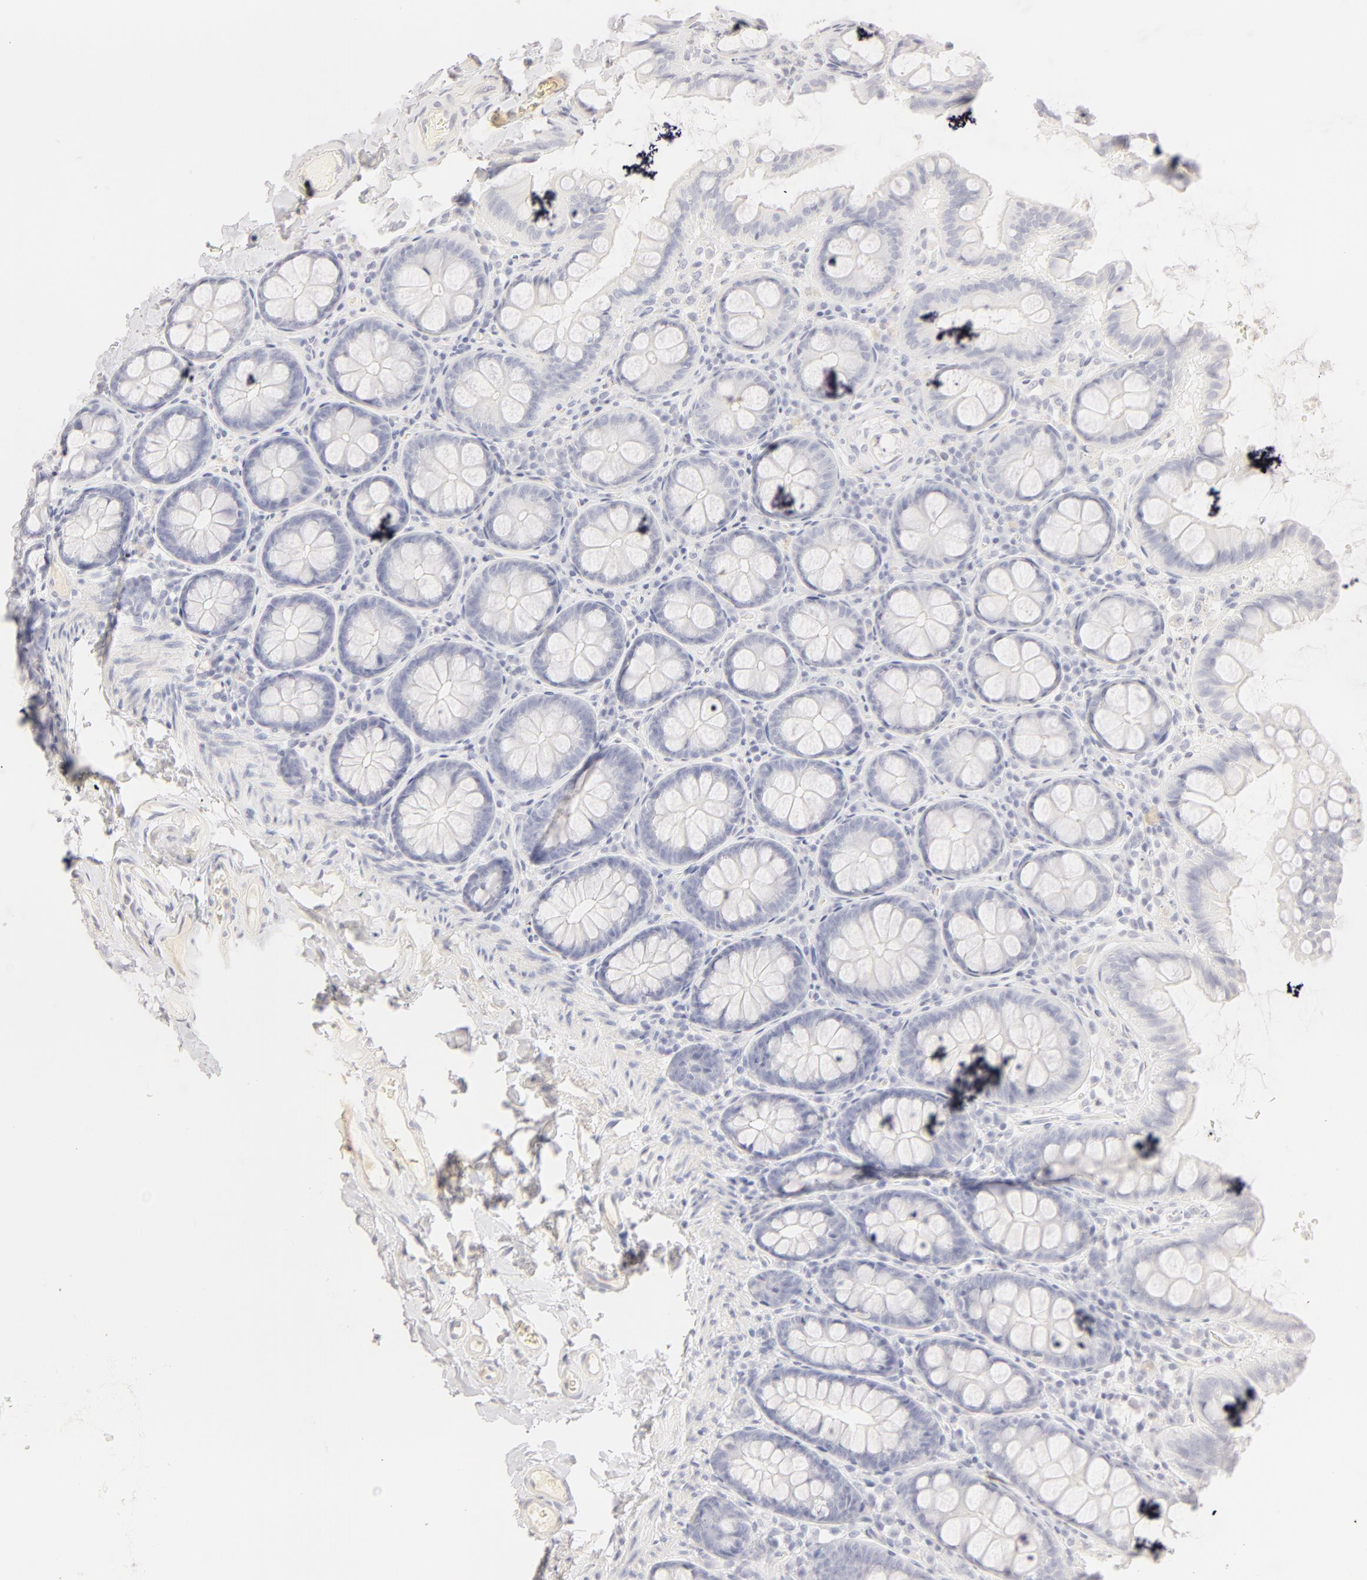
{"staining": {"intensity": "negative", "quantity": "none", "location": "none"}, "tissue": "colon", "cell_type": "Endothelial cells", "image_type": "normal", "snomed": [{"axis": "morphology", "description": "Normal tissue, NOS"}, {"axis": "topography", "description": "Colon"}], "caption": "Endothelial cells show no significant protein staining in benign colon.", "gene": "LGALS7B", "patient": {"sex": "female", "age": 61}}